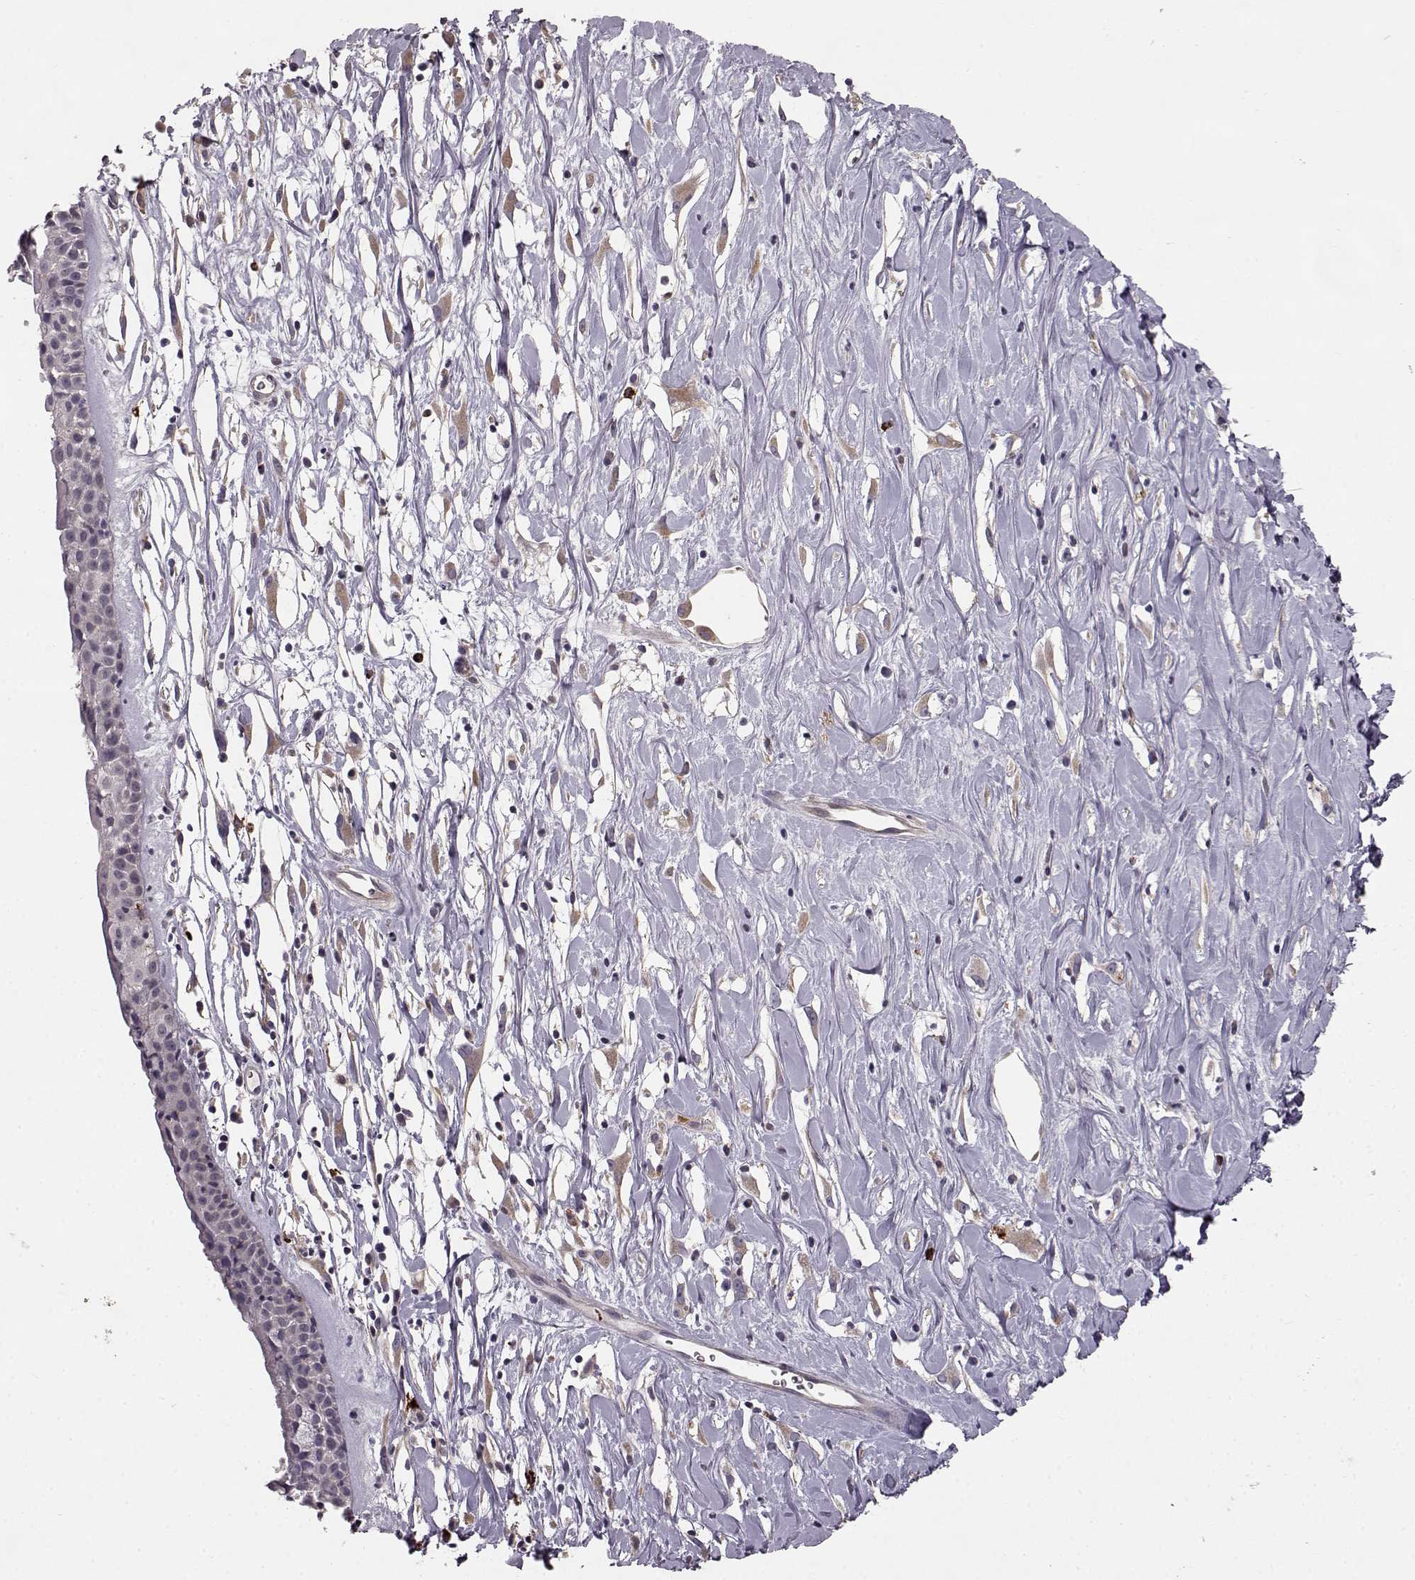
{"staining": {"intensity": "negative", "quantity": "none", "location": "none"}, "tissue": "nasopharynx", "cell_type": "Respiratory epithelial cells", "image_type": "normal", "snomed": [{"axis": "morphology", "description": "Normal tissue, NOS"}, {"axis": "topography", "description": "Nasopharynx"}], "caption": "This histopathology image is of benign nasopharynx stained with immunohistochemistry to label a protein in brown with the nuclei are counter-stained blue. There is no positivity in respiratory epithelial cells. (Brightfield microscopy of DAB (3,3'-diaminobenzidine) immunohistochemistry (IHC) at high magnification).", "gene": "CCNF", "patient": {"sex": "female", "age": 85}}